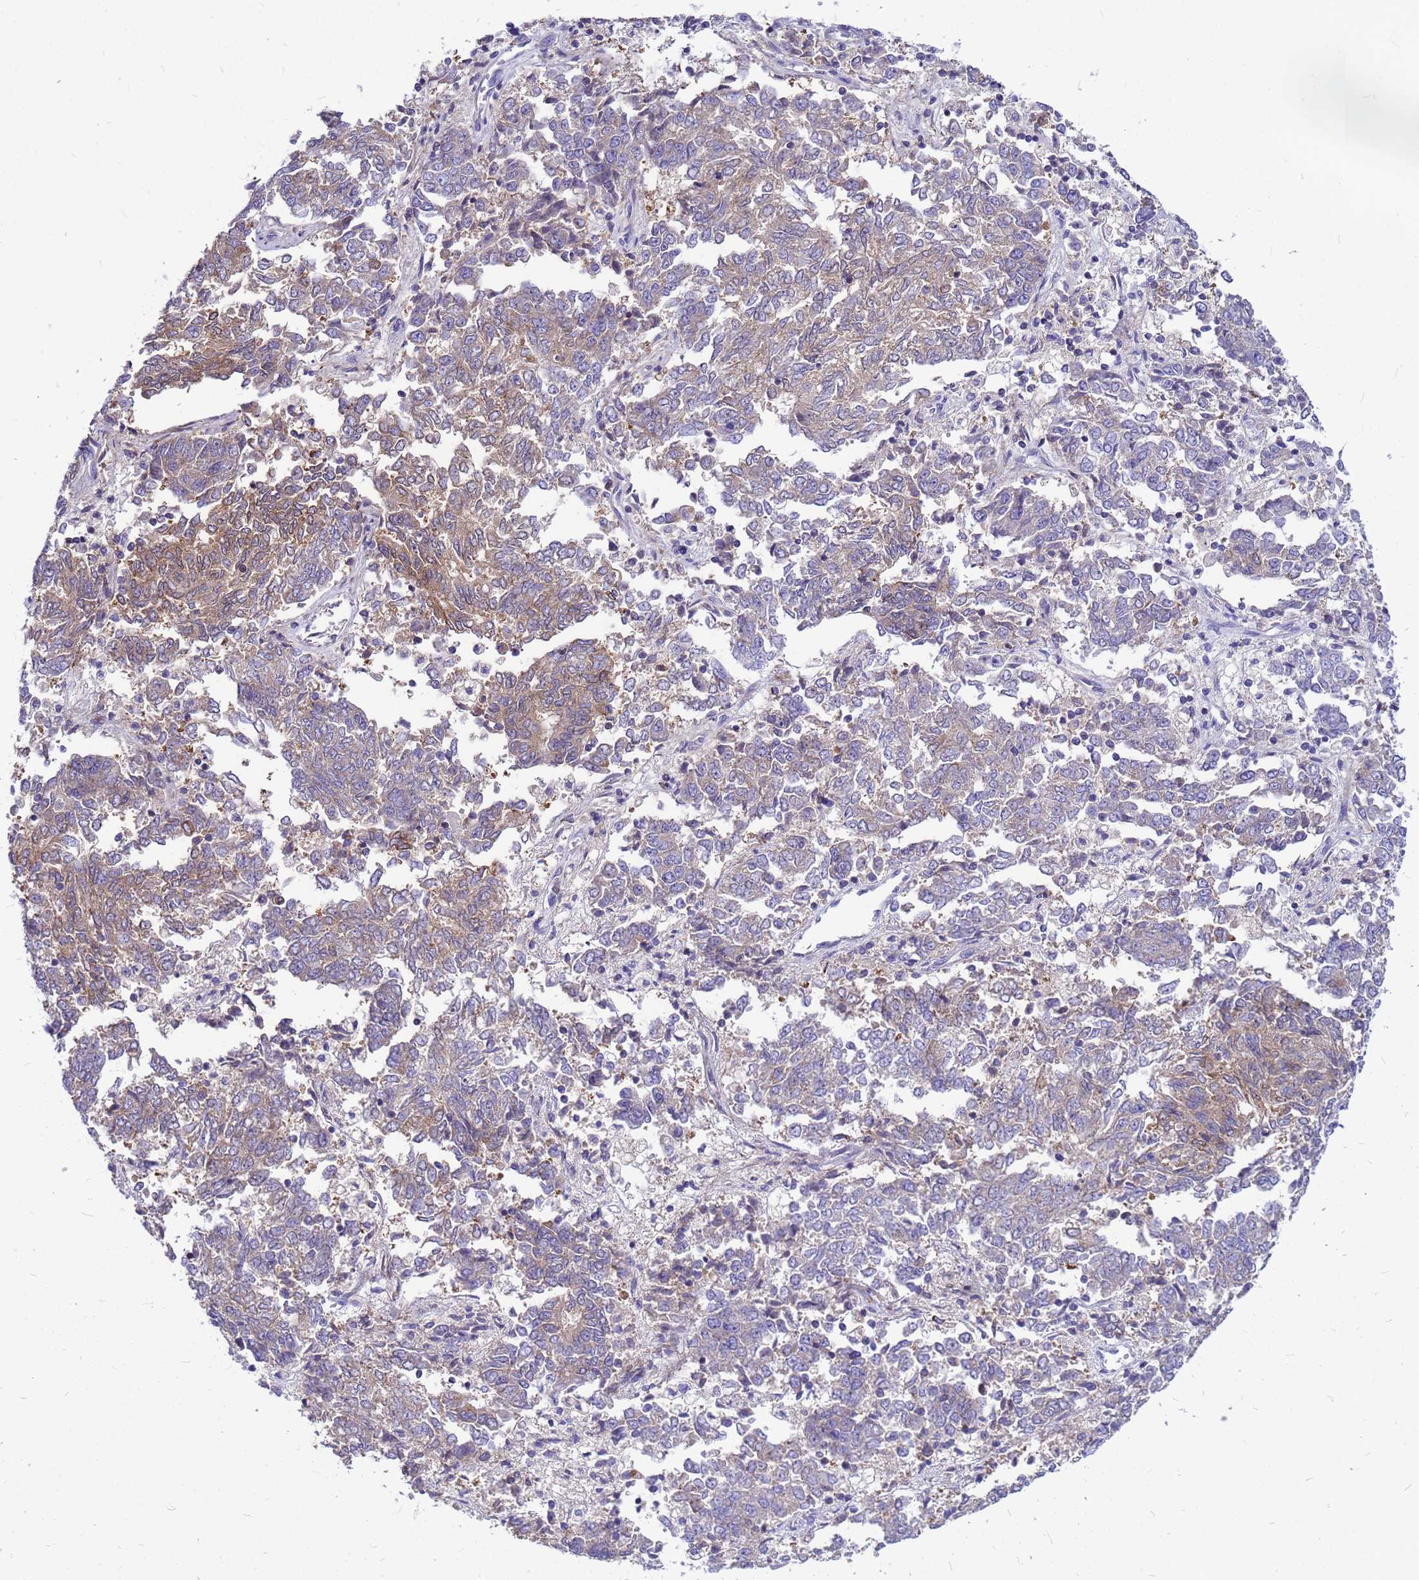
{"staining": {"intensity": "moderate", "quantity": "<25%", "location": "cytoplasmic/membranous"}, "tissue": "endometrial cancer", "cell_type": "Tumor cells", "image_type": "cancer", "snomed": [{"axis": "morphology", "description": "Adenocarcinoma, NOS"}, {"axis": "topography", "description": "Endometrium"}], "caption": "Endometrial cancer tissue demonstrates moderate cytoplasmic/membranous positivity in approximately <25% of tumor cells", "gene": "FHIP1A", "patient": {"sex": "female", "age": 80}}